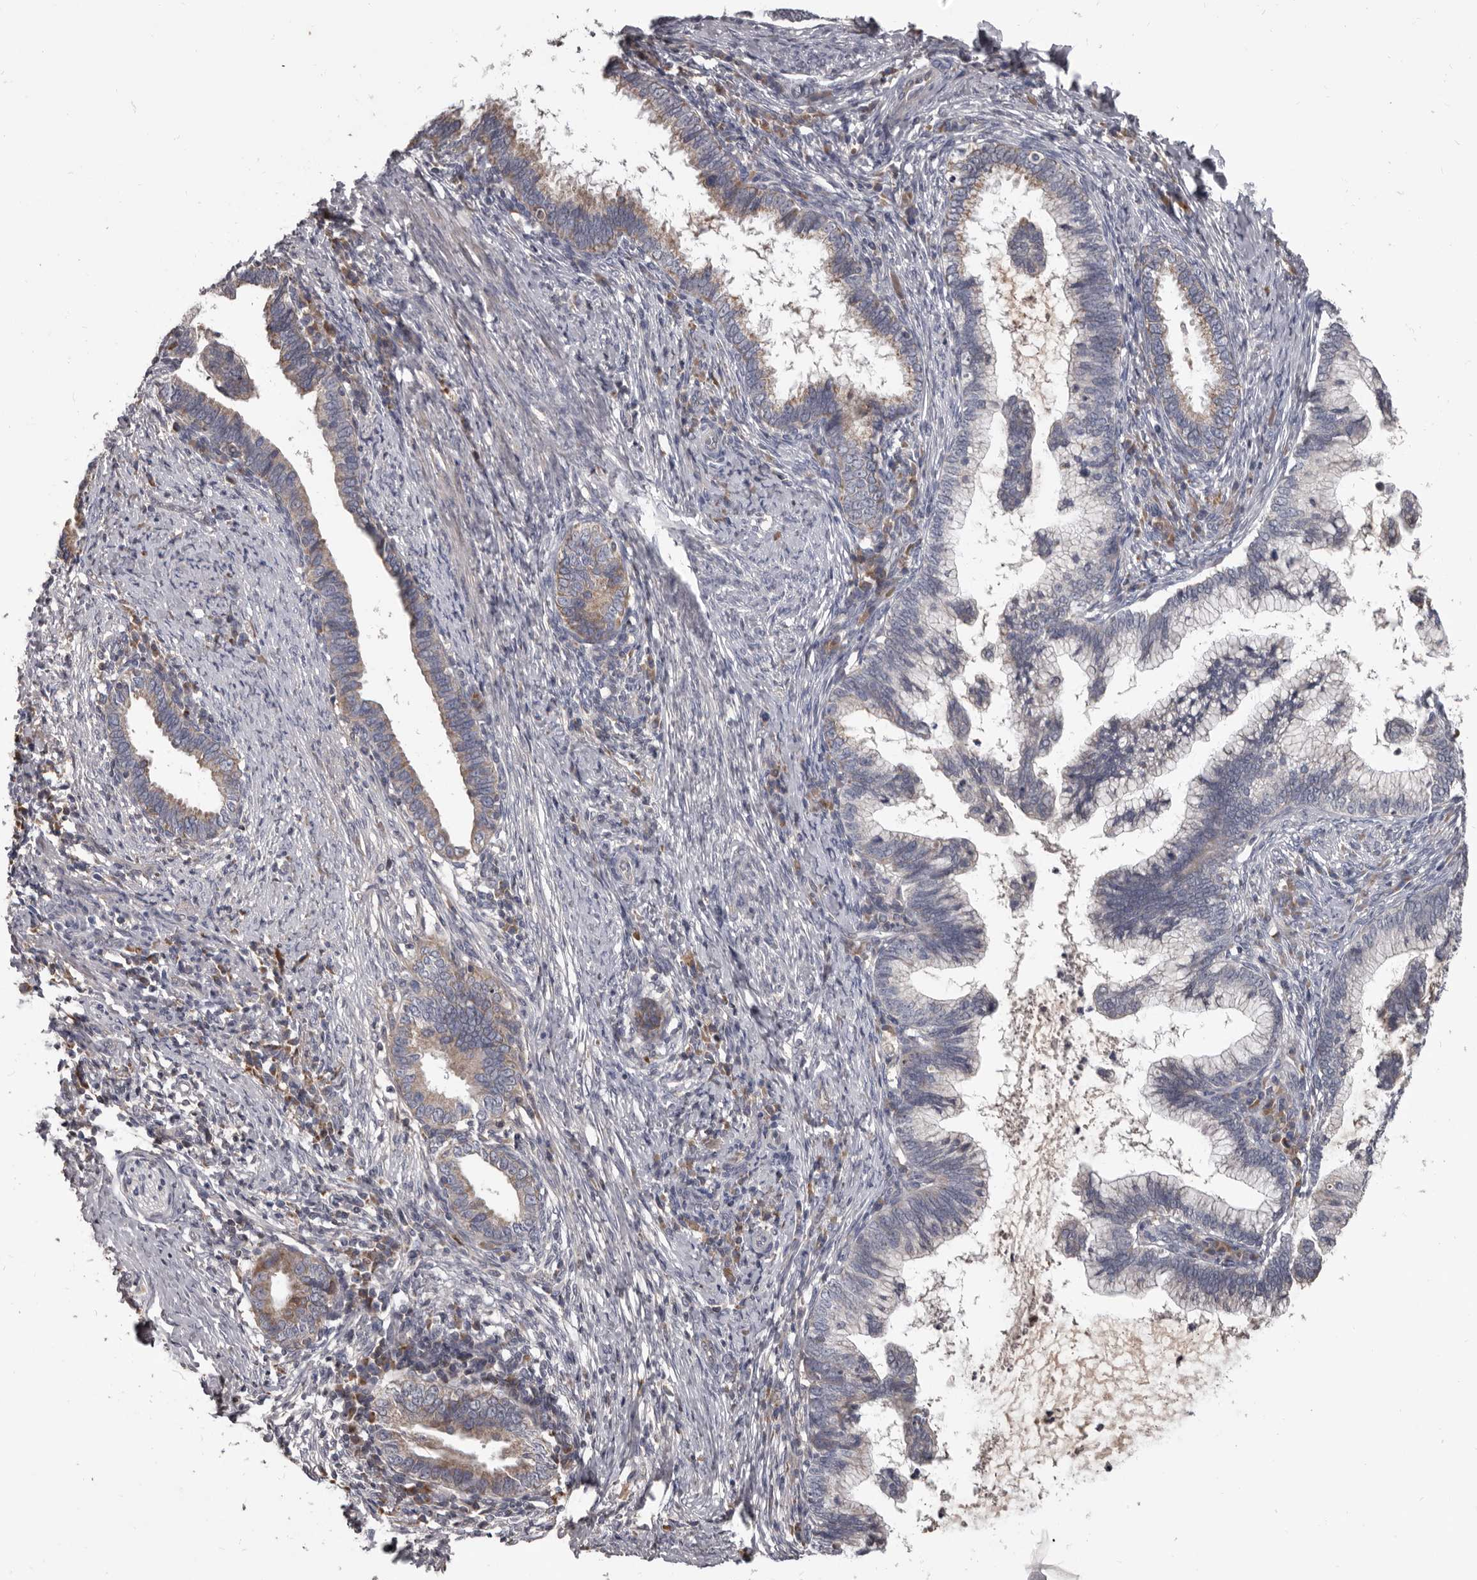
{"staining": {"intensity": "weak", "quantity": "25%-75%", "location": "cytoplasmic/membranous"}, "tissue": "cervical cancer", "cell_type": "Tumor cells", "image_type": "cancer", "snomed": [{"axis": "morphology", "description": "Adenocarcinoma, NOS"}, {"axis": "topography", "description": "Cervix"}], "caption": "Immunohistochemistry of human cervical adenocarcinoma reveals low levels of weak cytoplasmic/membranous staining in approximately 25%-75% of tumor cells.", "gene": "ALDH5A1", "patient": {"sex": "female", "age": 36}}